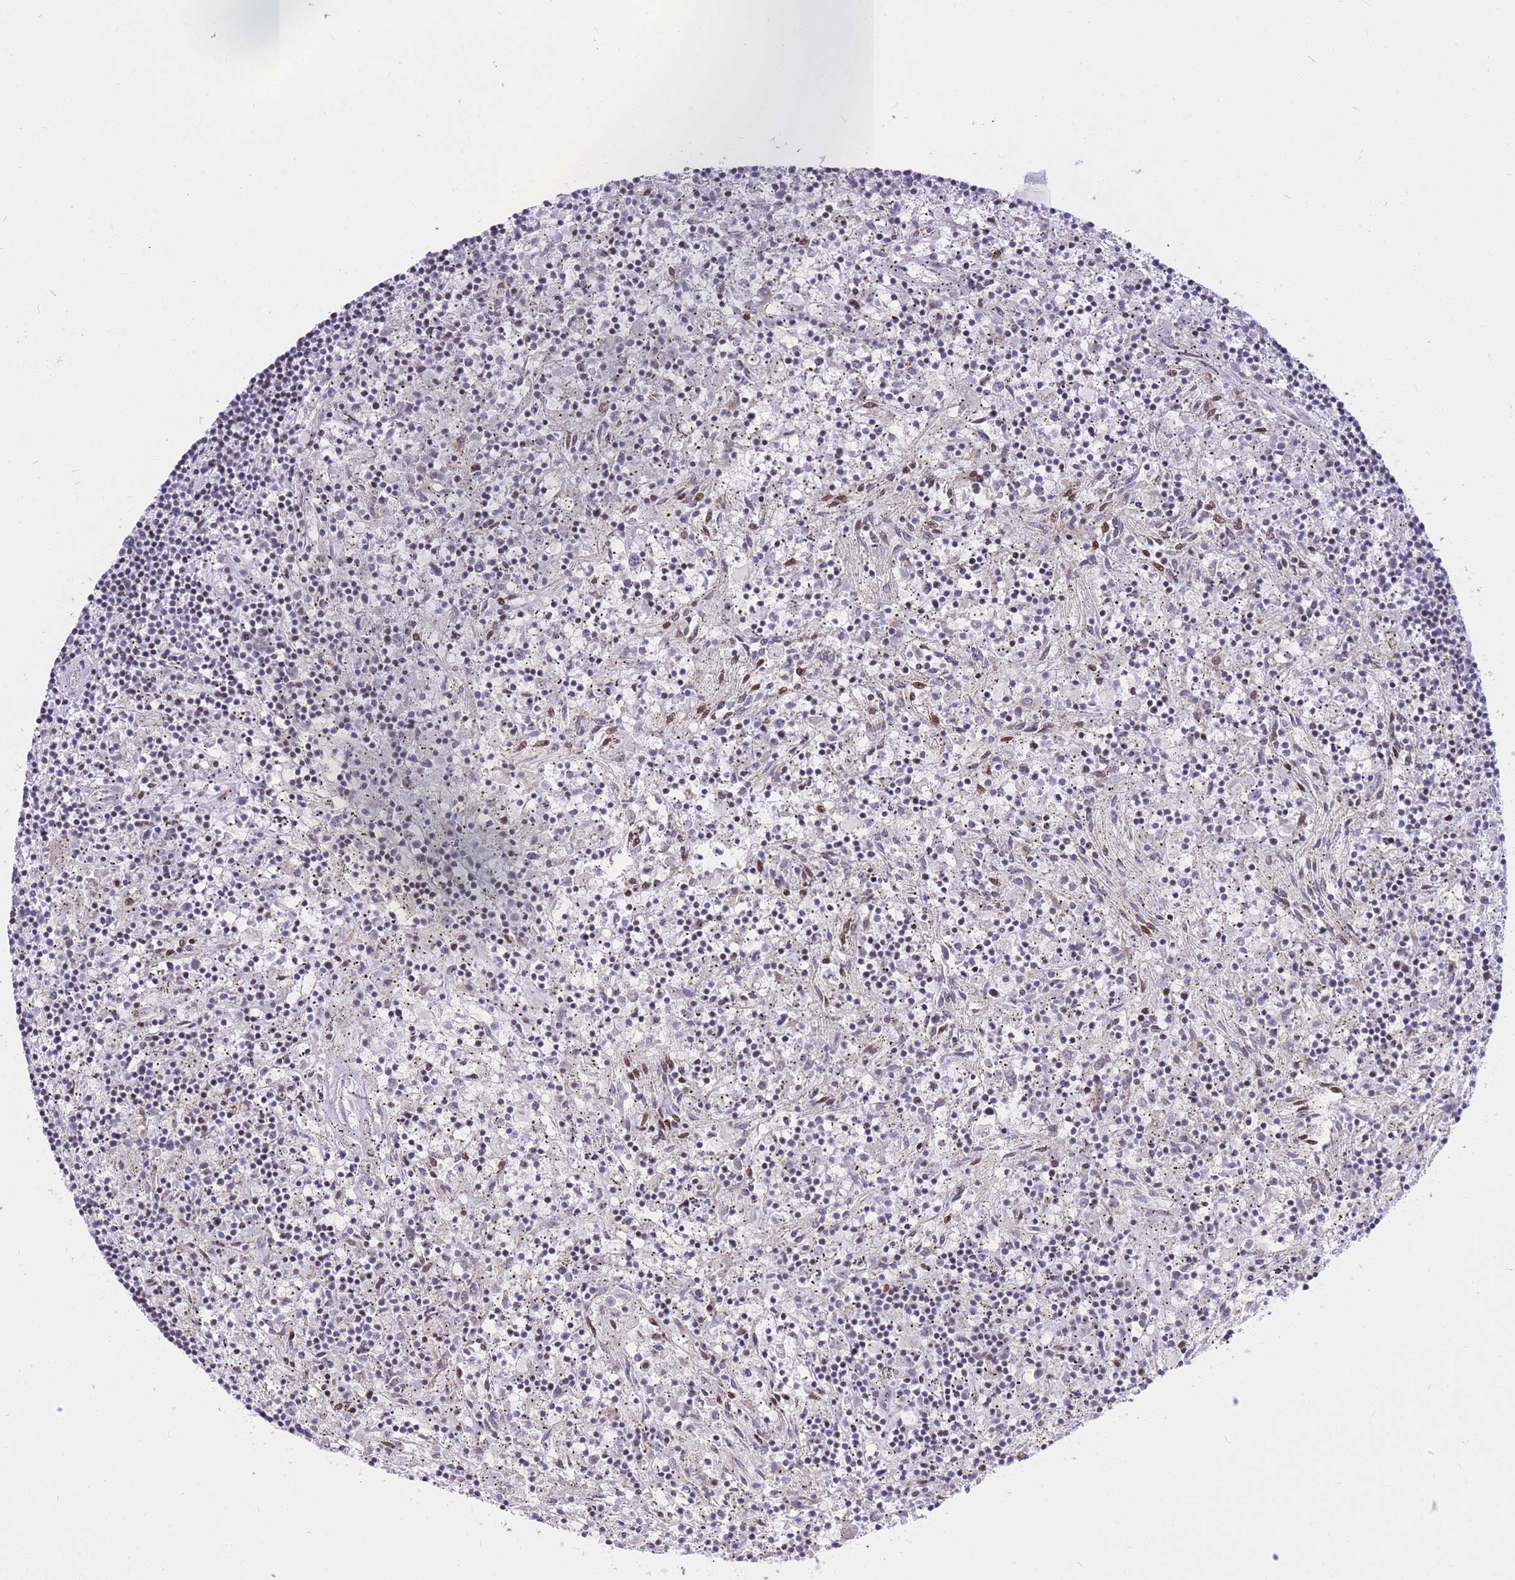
{"staining": {"intensity": "negative", "quantity": "none", "location": "none"}, "tissue": "lymphoma", "cell_type": "Tumor cells", "image_type": "cancer", "snomed": [{"axis": "morphology", "description": "Malignant lymphoma, non-Hodgkin's type, Low grade"}, {"axis": "topography", "description": "Spleen"}], "caption": "Low-grade malignant lymphoma, non-Hodgkin's type was stained to show a protein in brown. There is no significant staining in tumor cells.", "gene": "MOB4", "patient": {"sex": "male", "age": 76}}